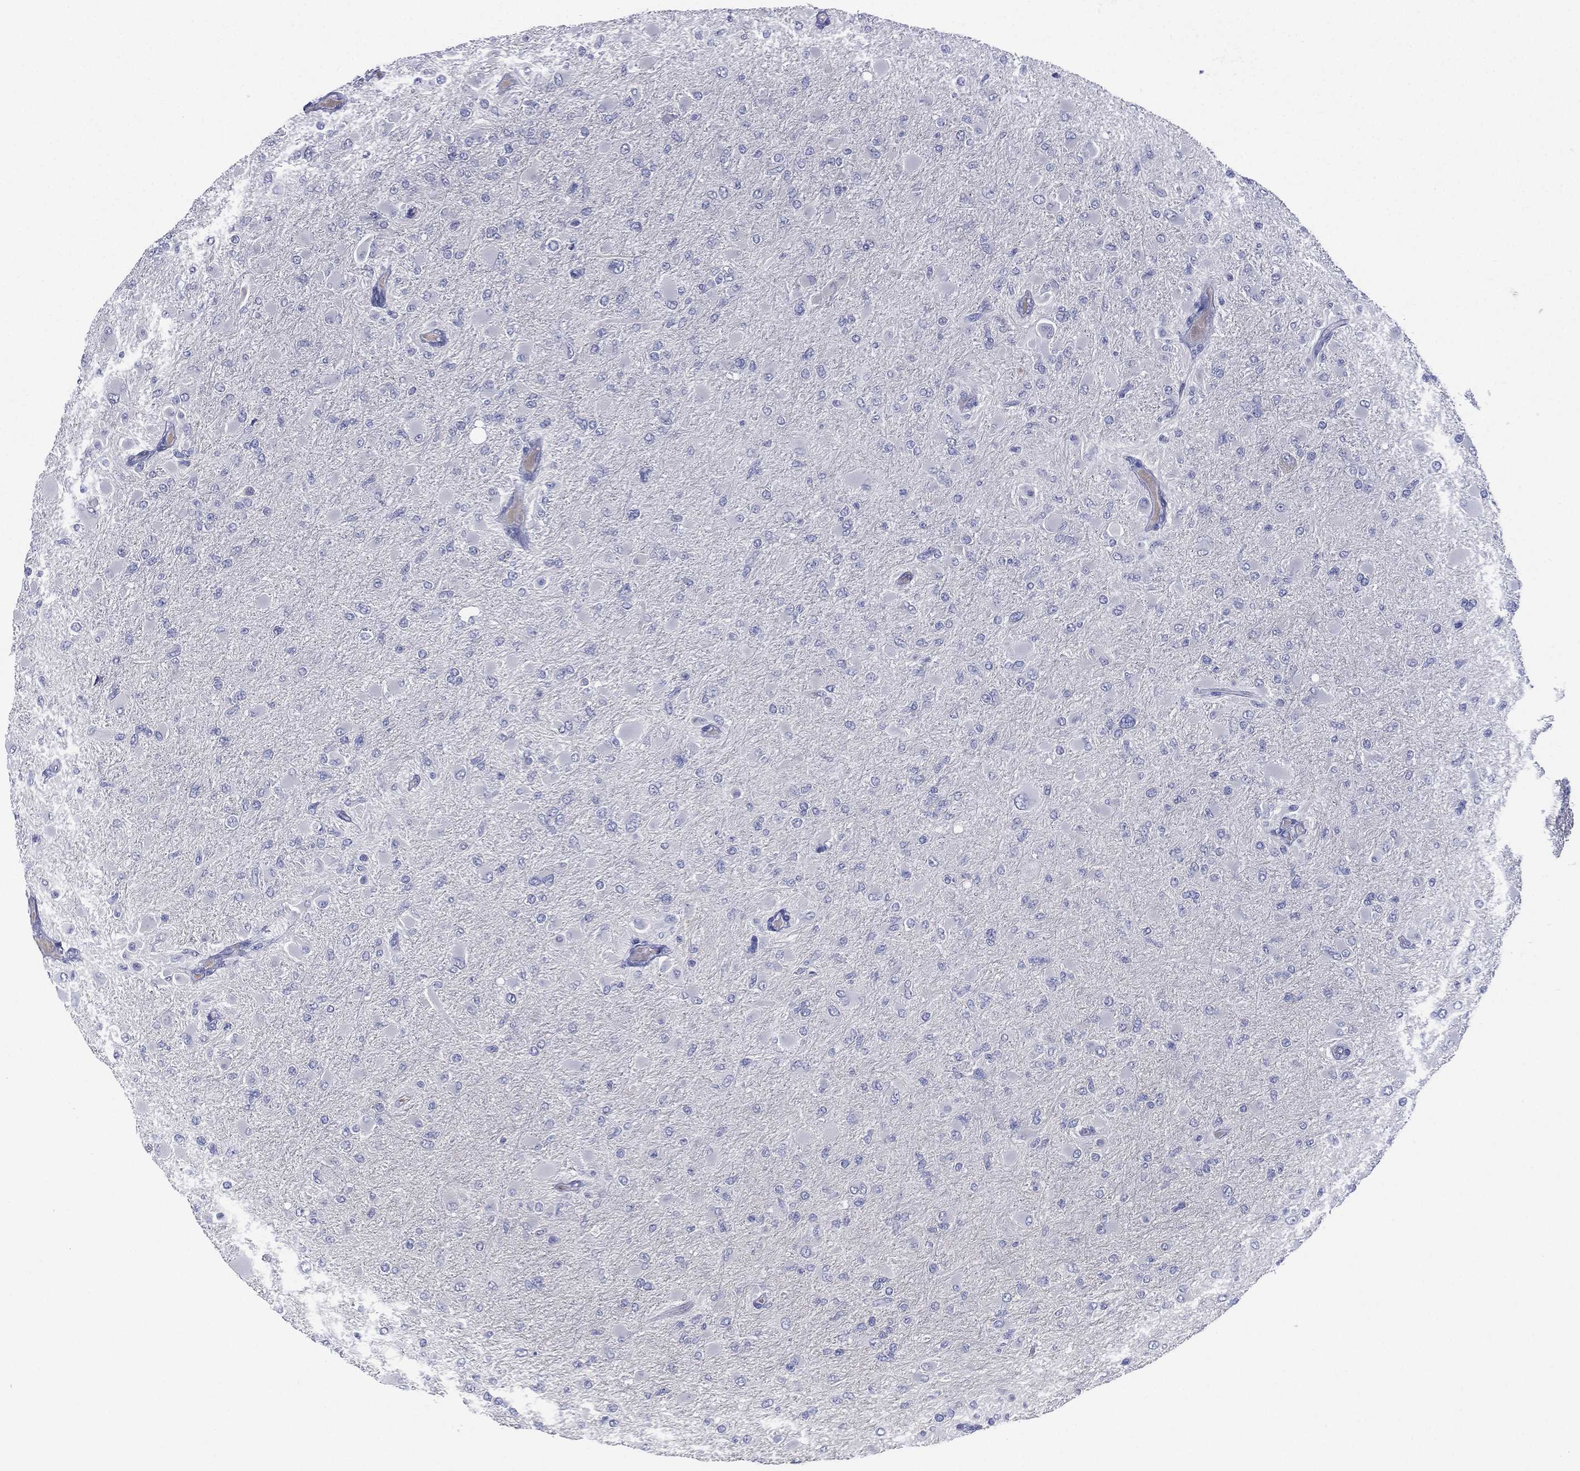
{"staining": {"intensity": "negative", "quantity": "none", "location": "none"}, "tissue": "glioma", "cell_type": "Tumor cells", "image_type": "cancer", "snomed": [{"axis": "morphology", "description": "Glioma, malignant, High grade"}, {"axis": "topography", "description": "Cerebral cortex"}], "caption": "Human malignant glioma (high-grade) stained for a protein using immunohistochemistry exhibits no staining in tumor cells.", "gene": "CYP2D6", "patient": {"sex": "female", "age": 36}}